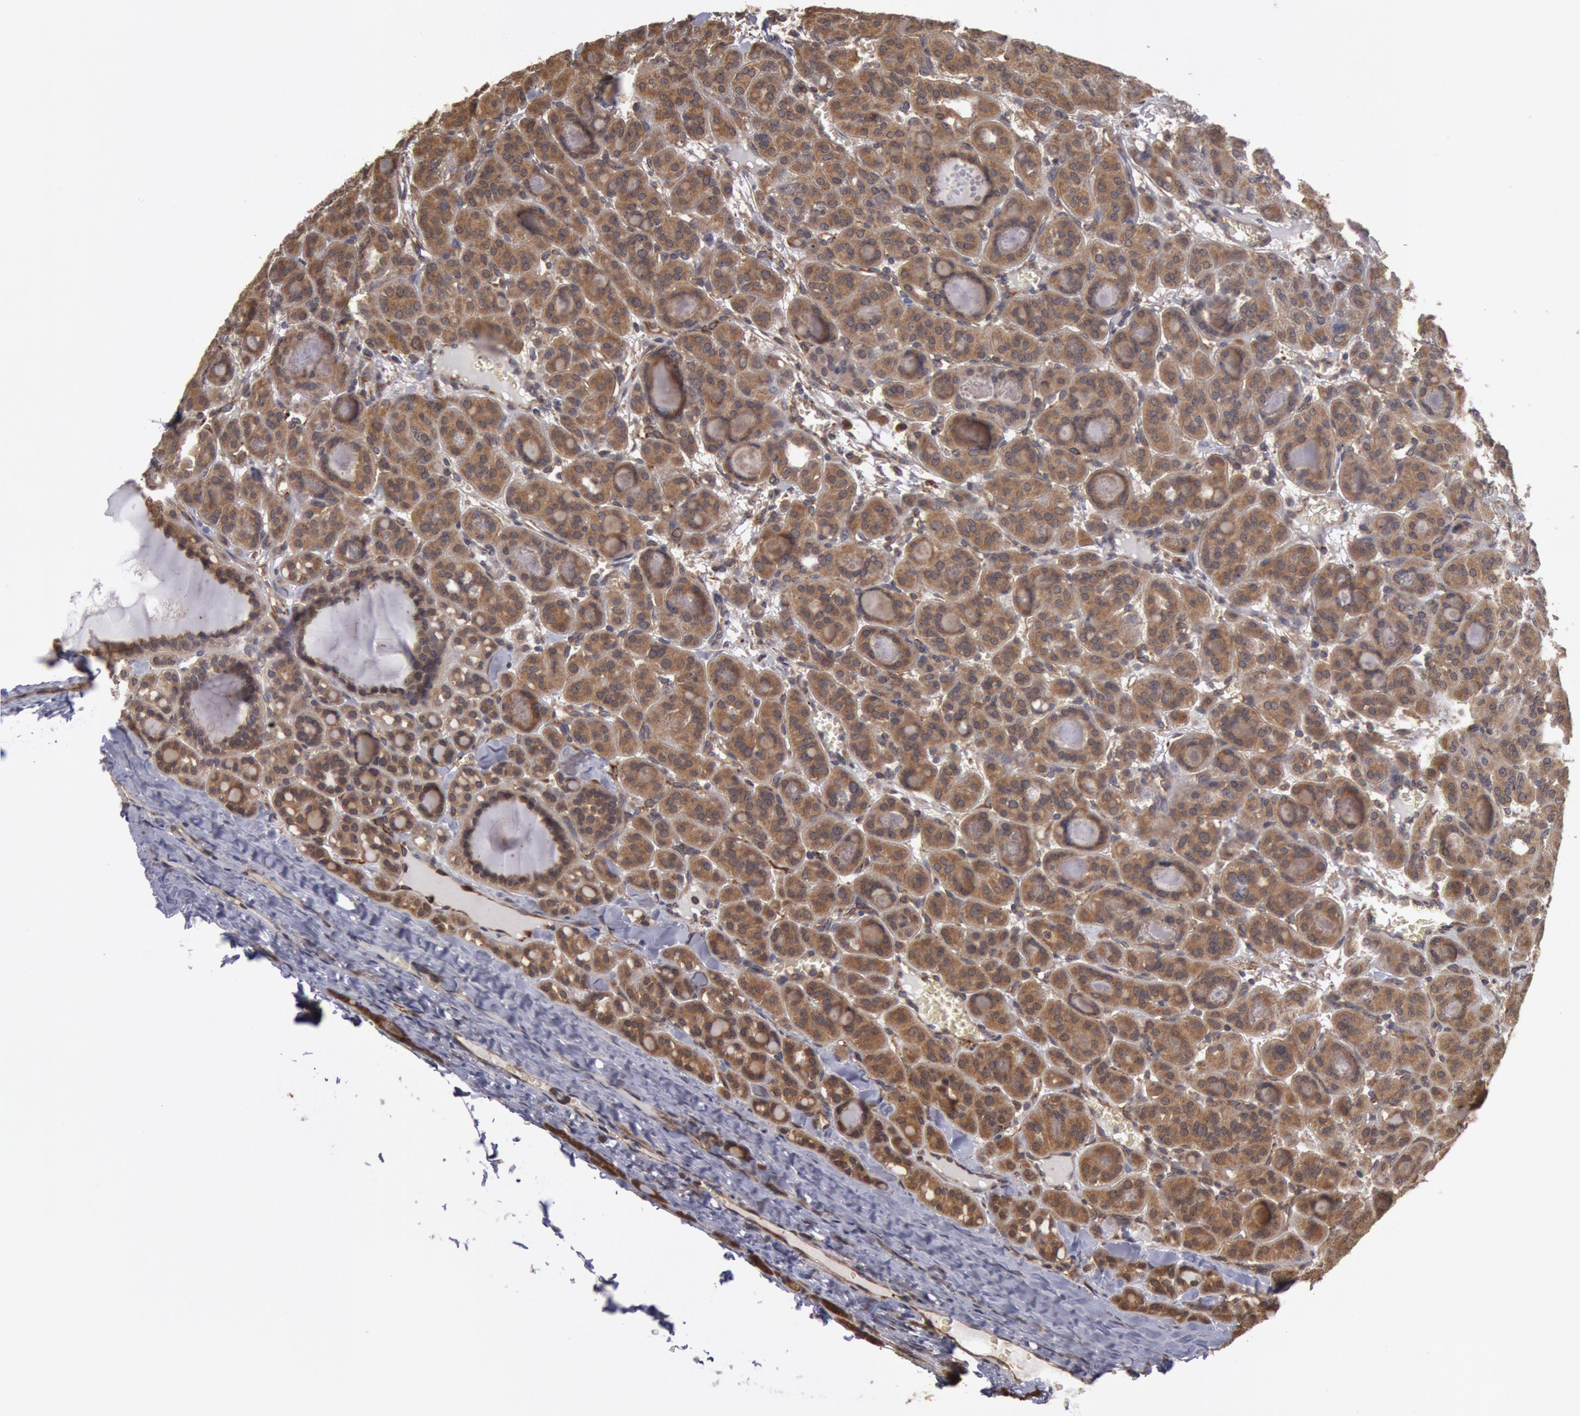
{"staining": {"intensity": "moderate", "quantity": ">75%", "location": "cytoplasmic/membranous"}, "tissue": "thyroid cancer", "cell_type": "Tumor cells", "image_type": "cancer", "snomed": [{"axis": "morphology", "description": "Follicular adenoma carcinoma, NOS"}, {"axis": "topography", "description": "Thyroid gland"}], "caption": "Moderate cytoplasmic/membranous expression is seen in about >75% of tumor cells in thyroid follicular adenoma carcinoma.", "gene": "USP14", "patient": {"sex": "female", "age": 71}}